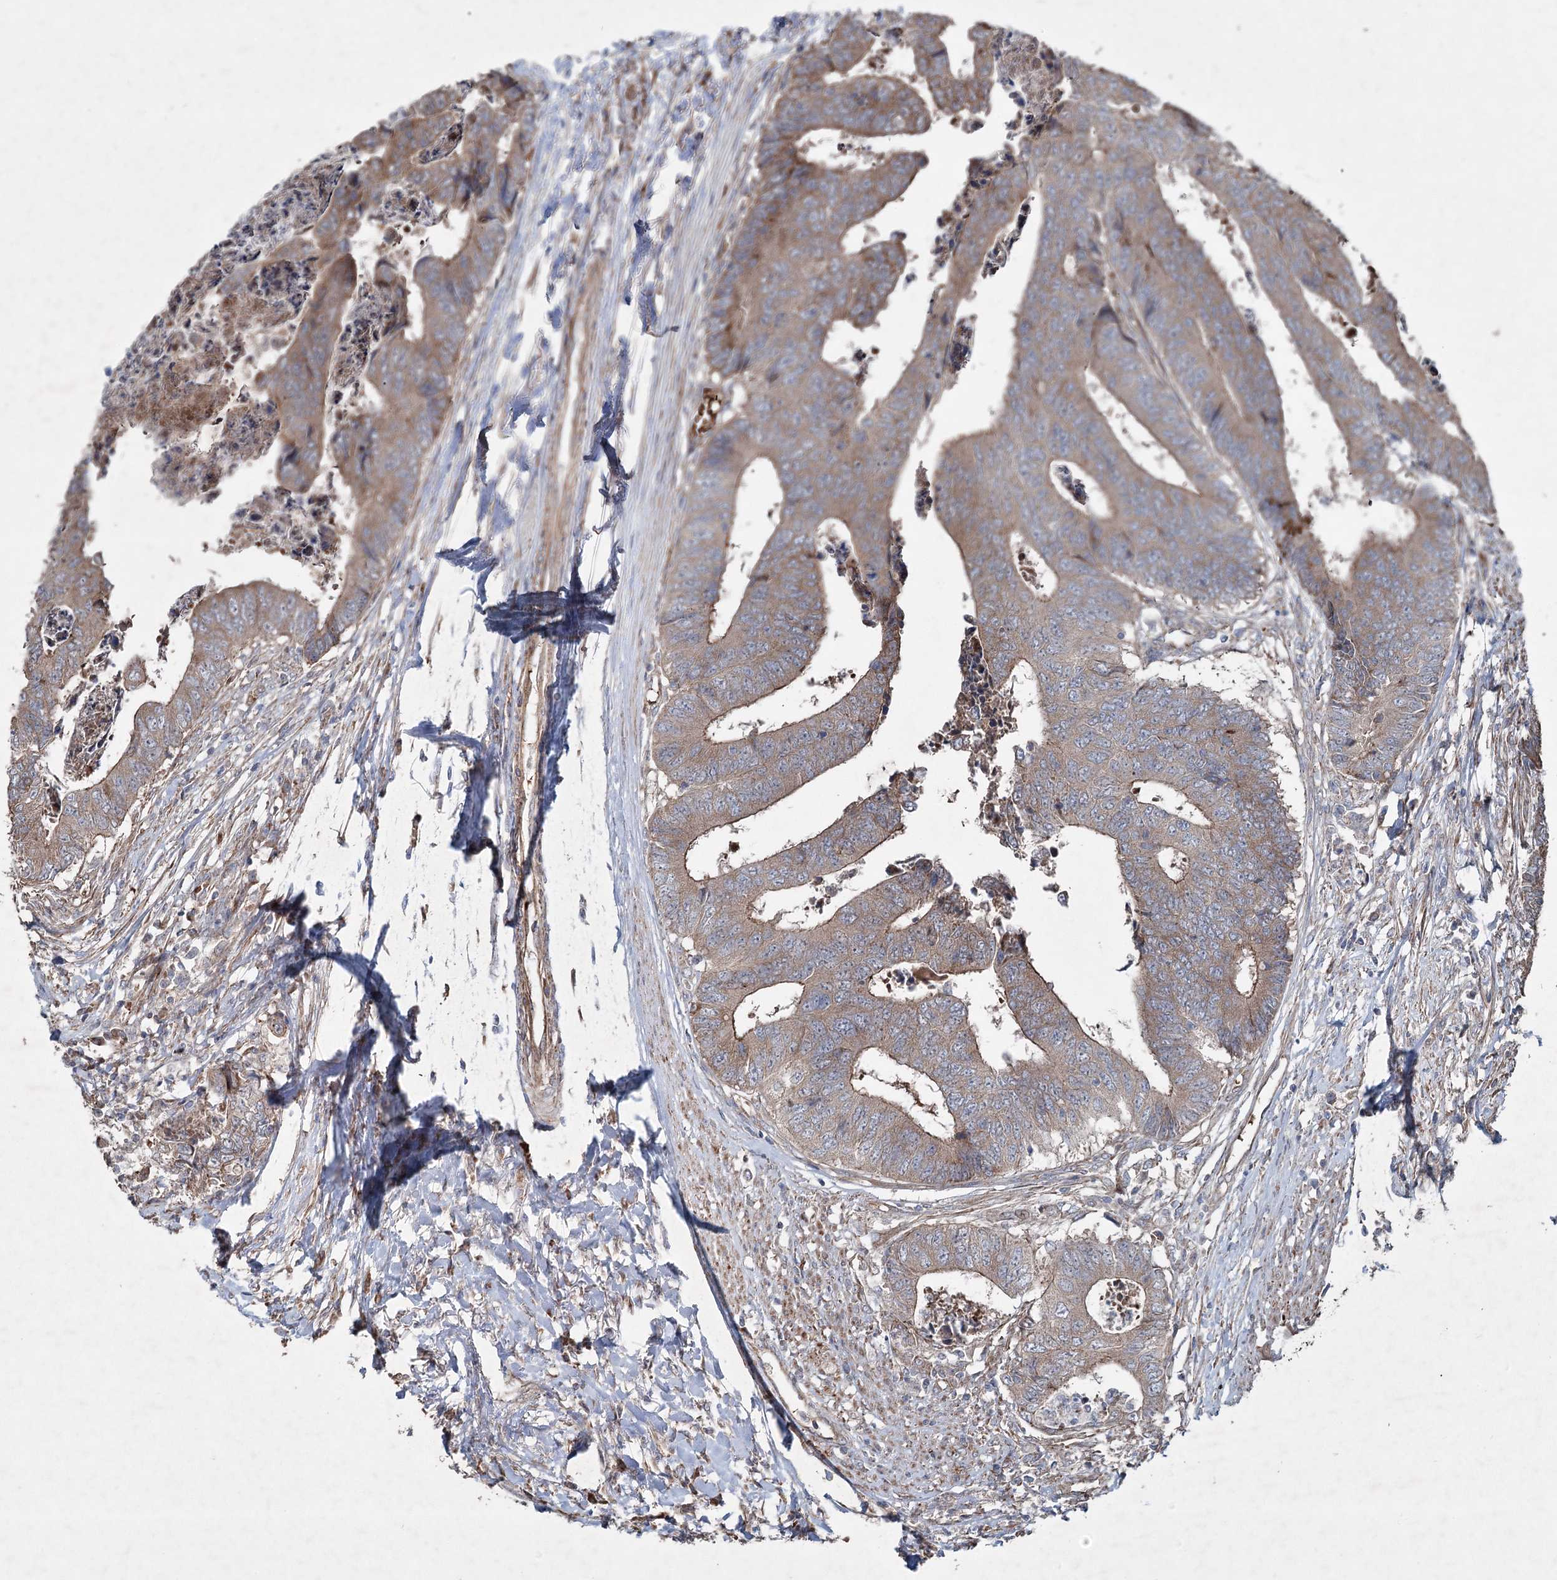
{"staining": {"intensity": "moderate", "quantity": ">75%", "location": "cytoplasmic/membranous"}, "tissue": "colorectal cancer", "cell_type": "Tumor cells", "image_type": "cancer", "snomed": [{"axis": "morphology", "description": "Adenocarcinoma, NOS"}, {"axis": "topography", "description": "Rectum"}], "caption": "This micrograph demonstrates immunohistochemistry staining of human adenocarcinoma (colorectal), with medium moderate cytoplasmic/membranous positivity in approximately >75% of tumor cells.", "gene": "SERINC5", "patient": {"sex": "male", "age": 84}}